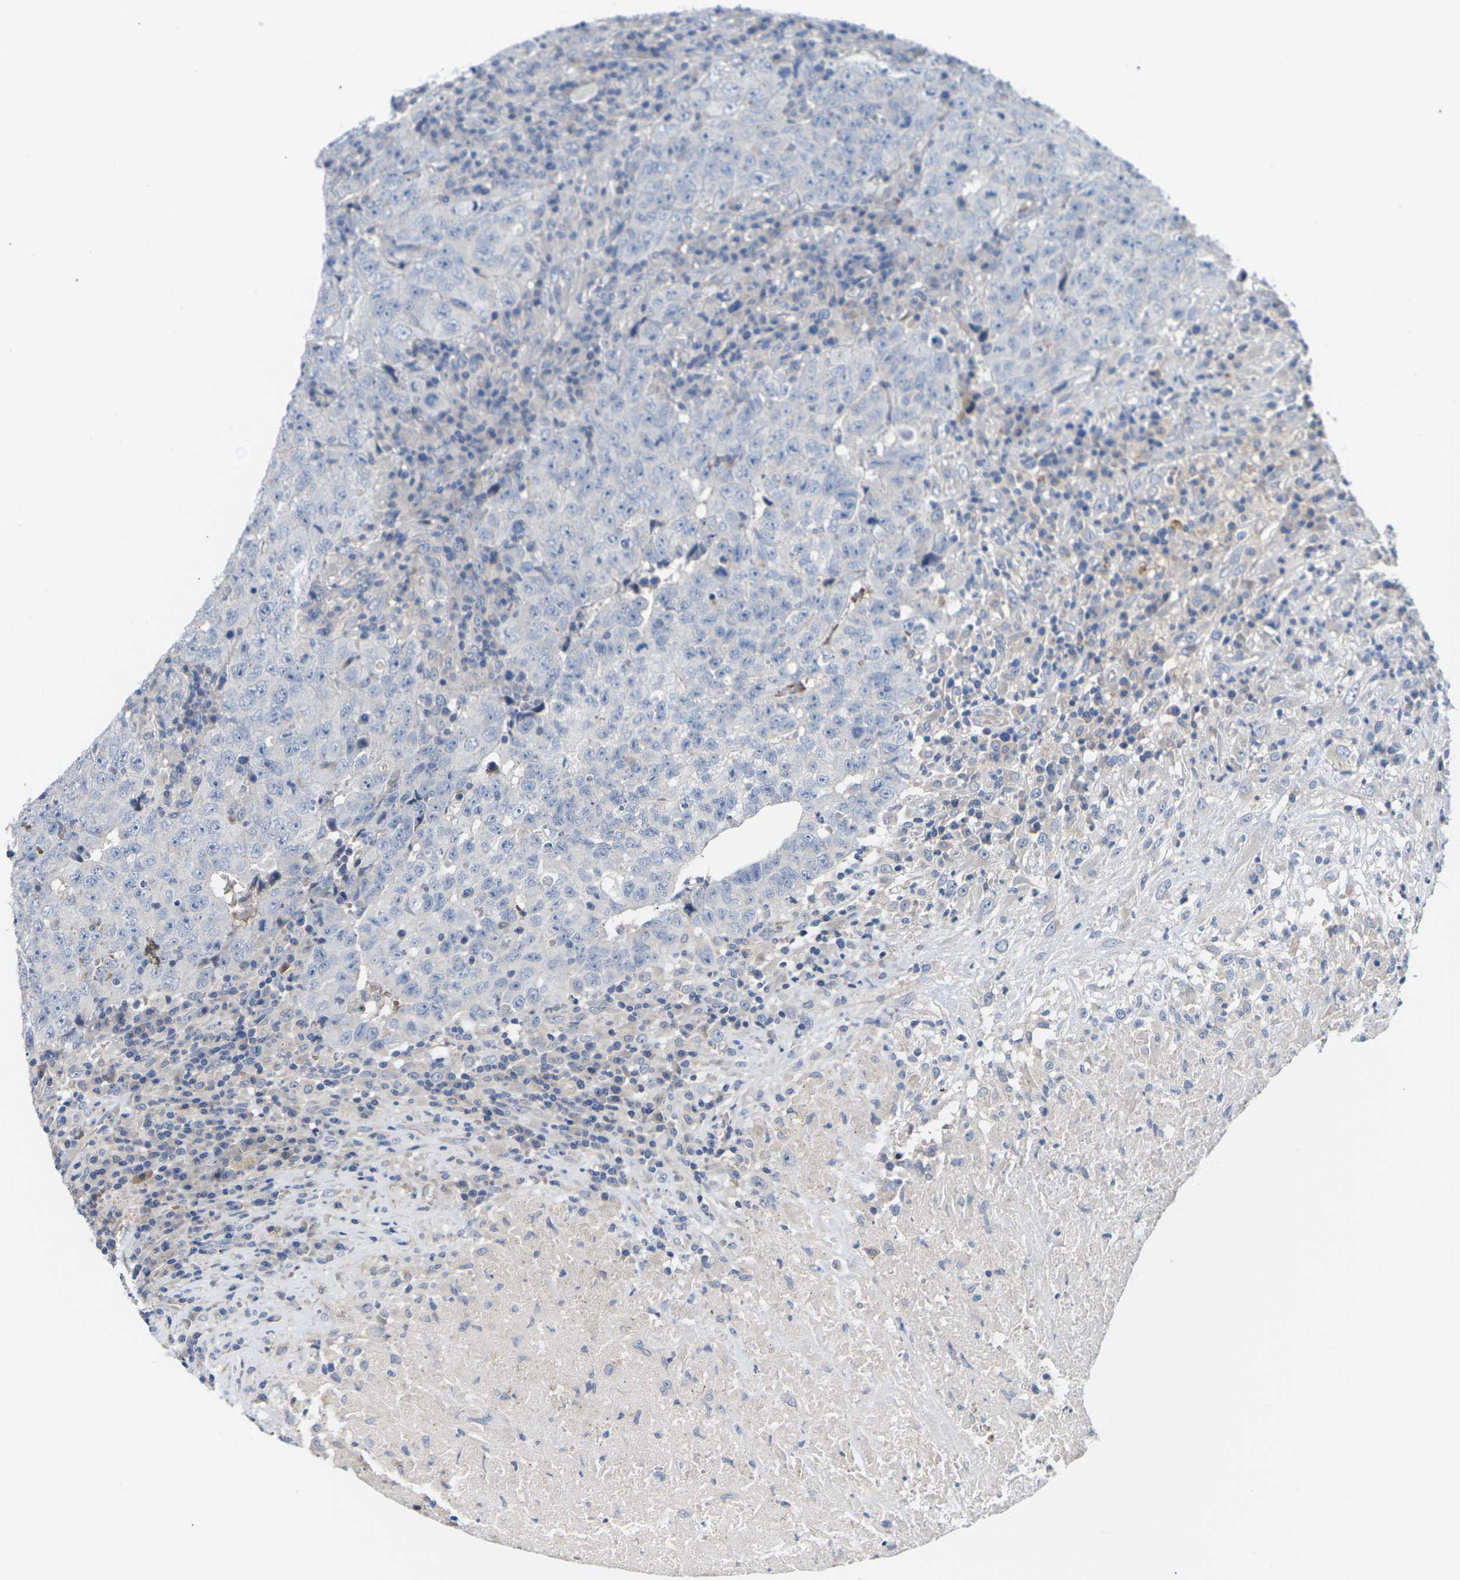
{"staining": {"intensity": "negative", "quantity": "none", "location": "none"}, "tissue": "testis cancer", "cell_type": "Tumor cells", "image_type": "cancer", "snomed": [{"axis": "morphology", "description": "Necrosis, NOS"}, {"axis": "morphology", "description": "Carcinoma, Embryonal, NOS"}, {"axis": "topography", "description": "Testis"}], "caption": "Tumor cells show no significant staining in embryonal carcinoma (testis). Nuclei are stained in blue.", "gene": "TMCO4", "patient": {"sex": "male", "age": 19}}